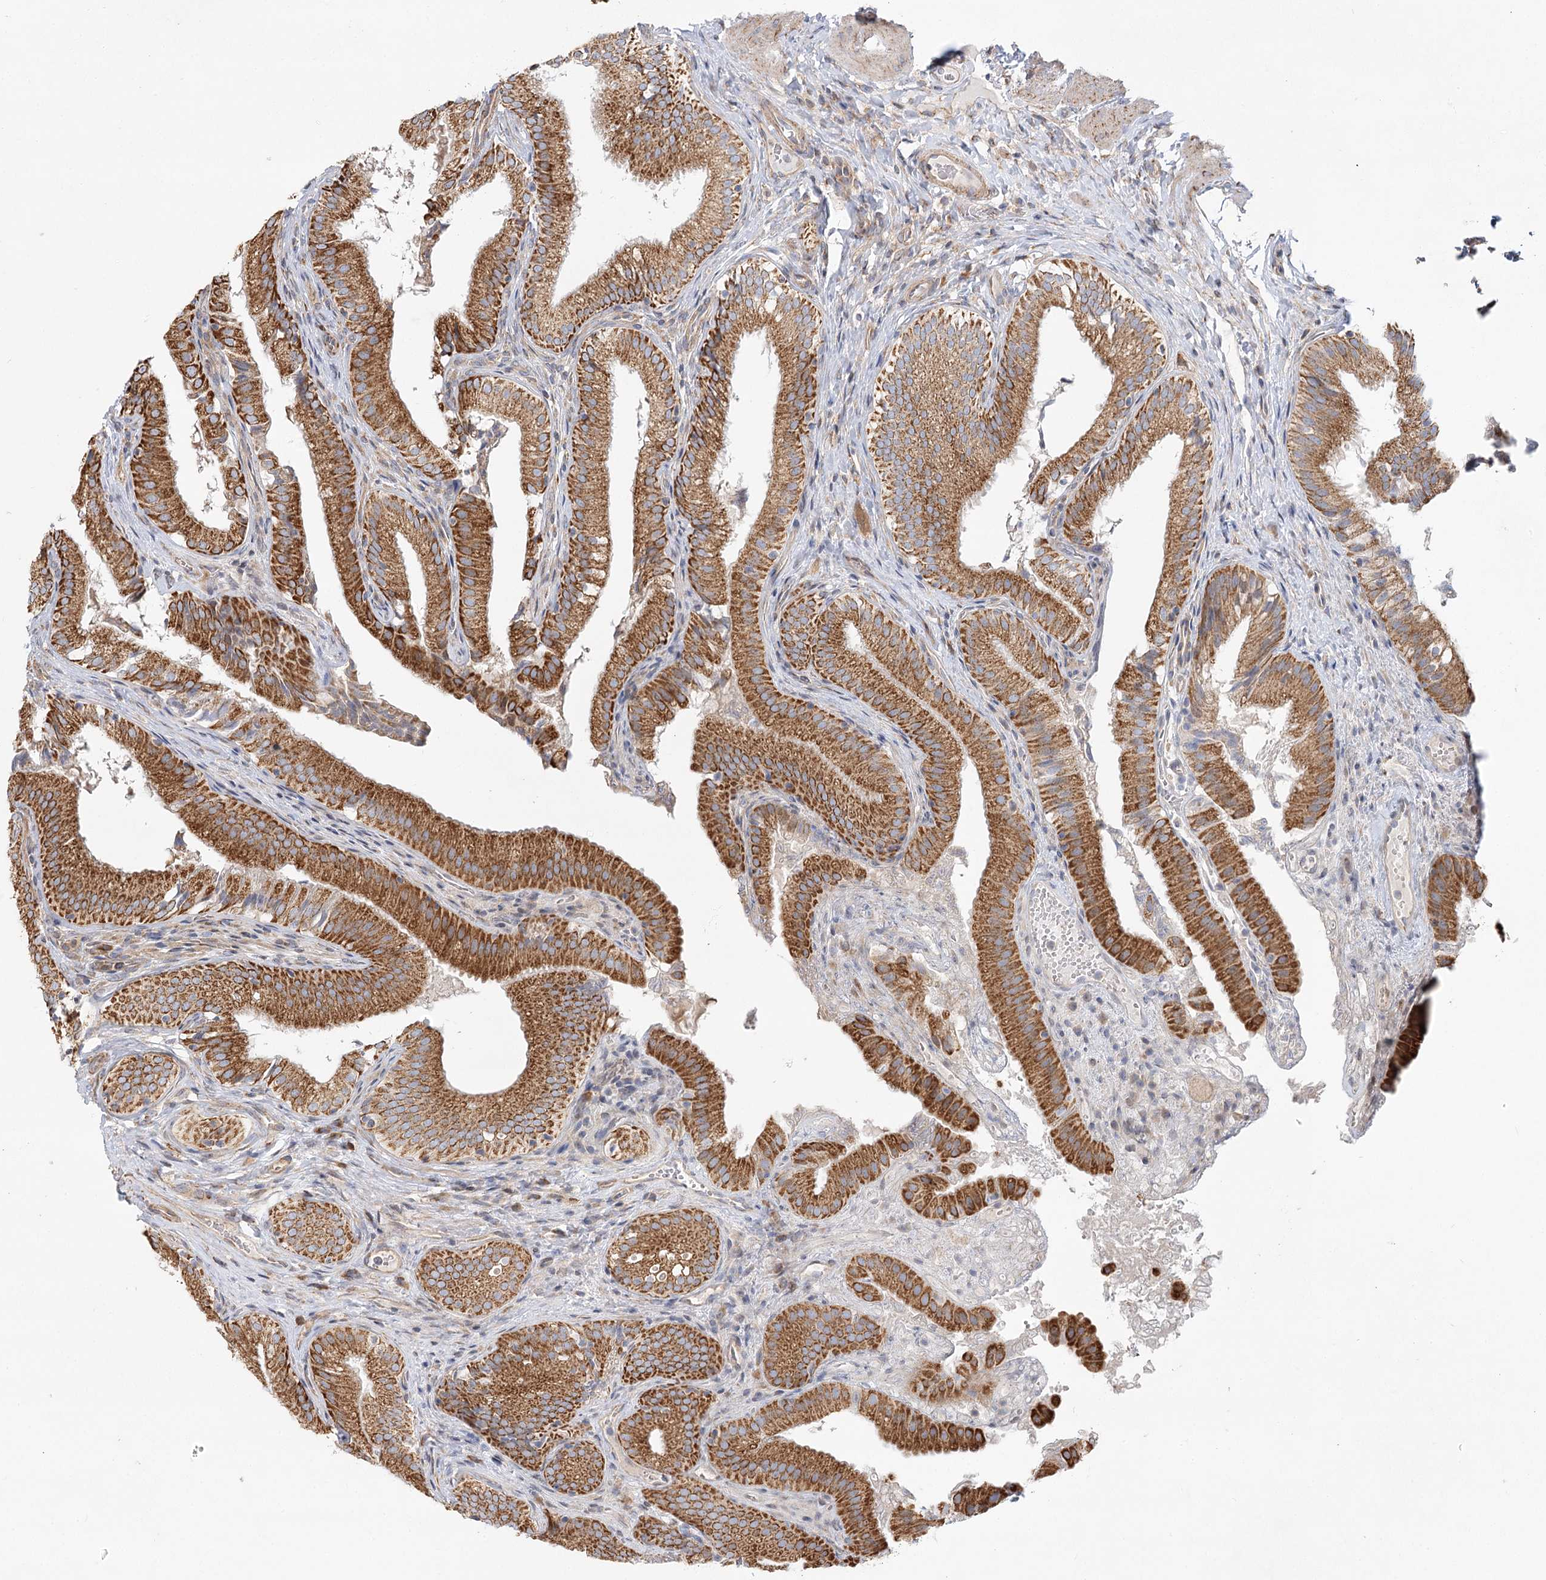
{"staining": {"intensity": "moderate", "quantity": ">75%", "location": "cytoplasmic/membranous"}, "tissue": "gallbladder", "cell_type": "Glandular cells", "image_type": "normal", "snomed": [{"axis": "morphology", "description": "Normal tissue, NOS"}, {"axis": "topography", "description": "Gallbladder"}], "caption": "Protein expression analysis of normal human gallbladder reveals moderate cytoplasmic/membranous positivity in about >75% of glandular cells. Using DAB (brown) and hematoxylin (blue) stains, captured at high magnification using brightfield microscopy.", "gene": "ZFYVE16", "patient": {"sex": "female", "age": 30}}